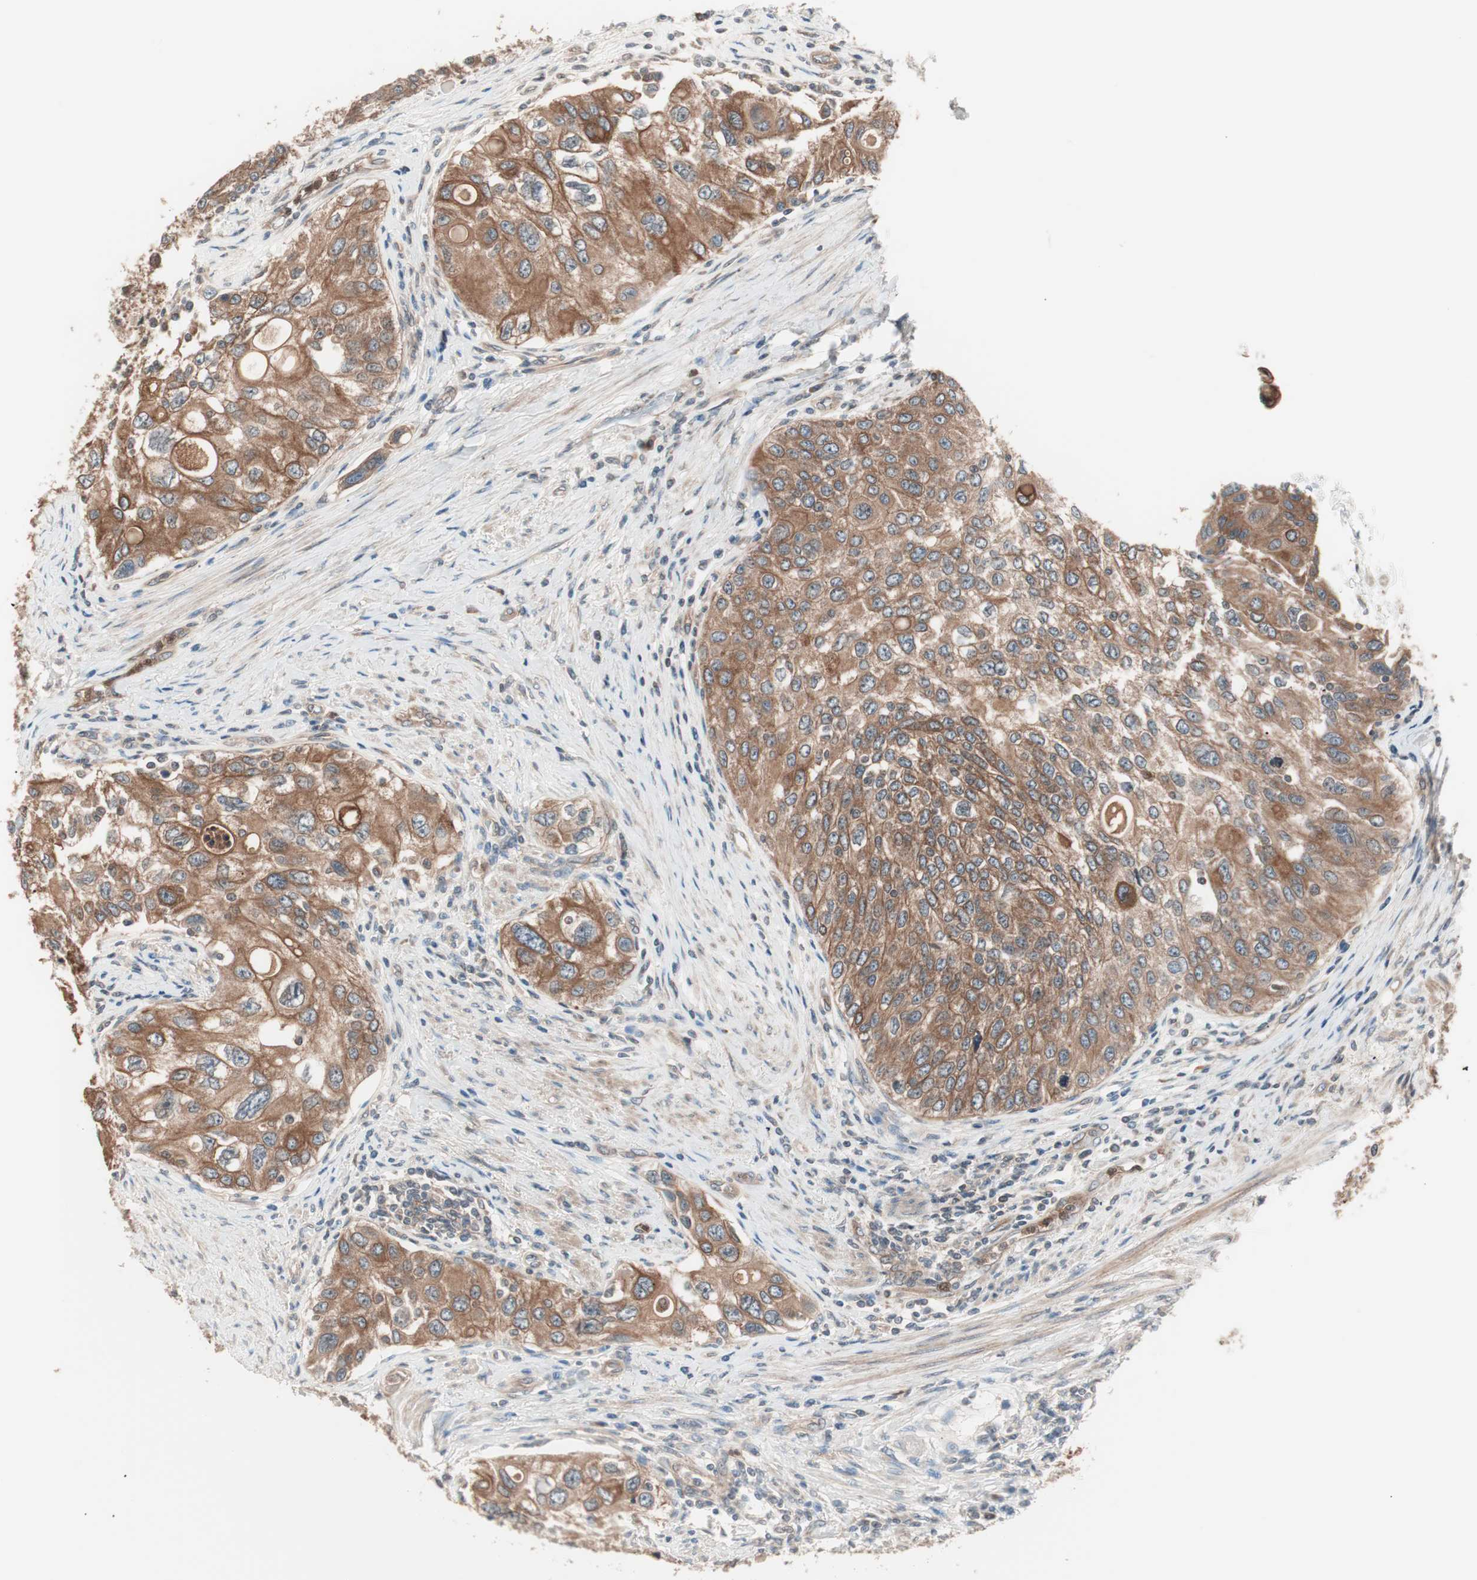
{"staining": {"intensity": "strong", "quantity": ">75%", "location": "cytoplasmic/membranous"}, "tissue": "urothelial cancer", "cell_type": "Tumor cells", "image_type": "cancer", "snomed": [{"axis": "morphology", "description": "Urothelial carcinoma, High grade"}, {"axis": "topography", "description": "Urinary bladder"}], "caption": "DAB immunohistochemical staining of urothelial carcinoma (high-grade) demonstrates strong cytoplasmic/membranous protein expression in about >75% of tumor cells. The protein is stained brown, and the nuclei are stained in blue (DAB (3,3'-diaminobenzidine) IHC with brightfield microscopy, high magnification).", "gene": "TSG101", "patient": {"sex": "female", "age": 56}}